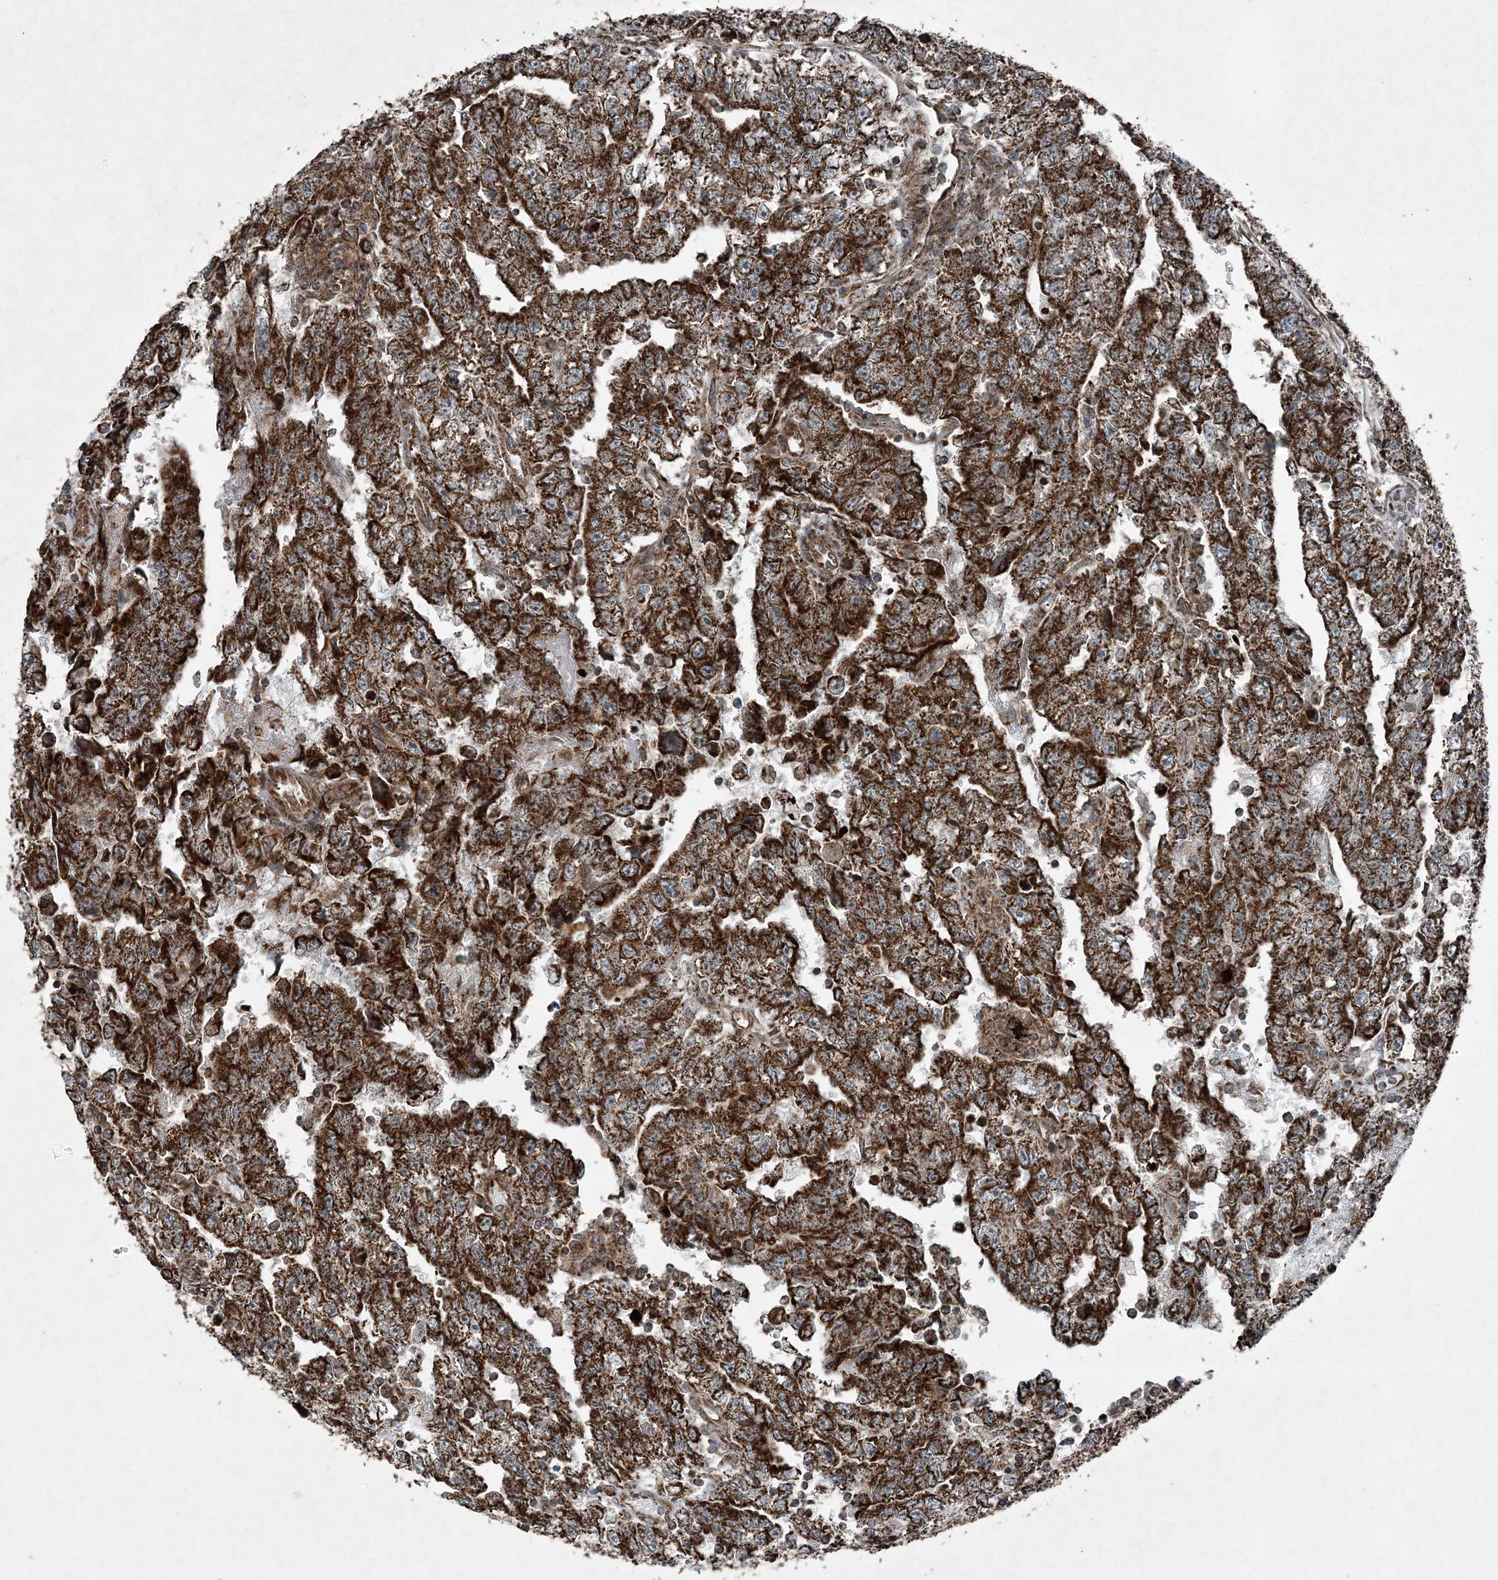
{"staining": {"intensity": "strong", "quantity": ">75%", "location": "cytoplasmic/membranous"}, "tissue": "testis cancer", "cell_type": "Tumor cells", "image_type": "cancer", "snomed": [{"axis": "morphology", "description": "Carcinoma, Embryonal, NOS"}, {"axis": "topography", "description": "Testis"}], "caption": "Testis cancer (embryonal carcinoma) stained with DAB immunohistochemistry (IHC) displays high levels of strong cytoplasmic/membranous positivity in approximately >75% of tumor cells.", "gene": "COPS7B", "patient": {"sex": "male", "age": 25}}